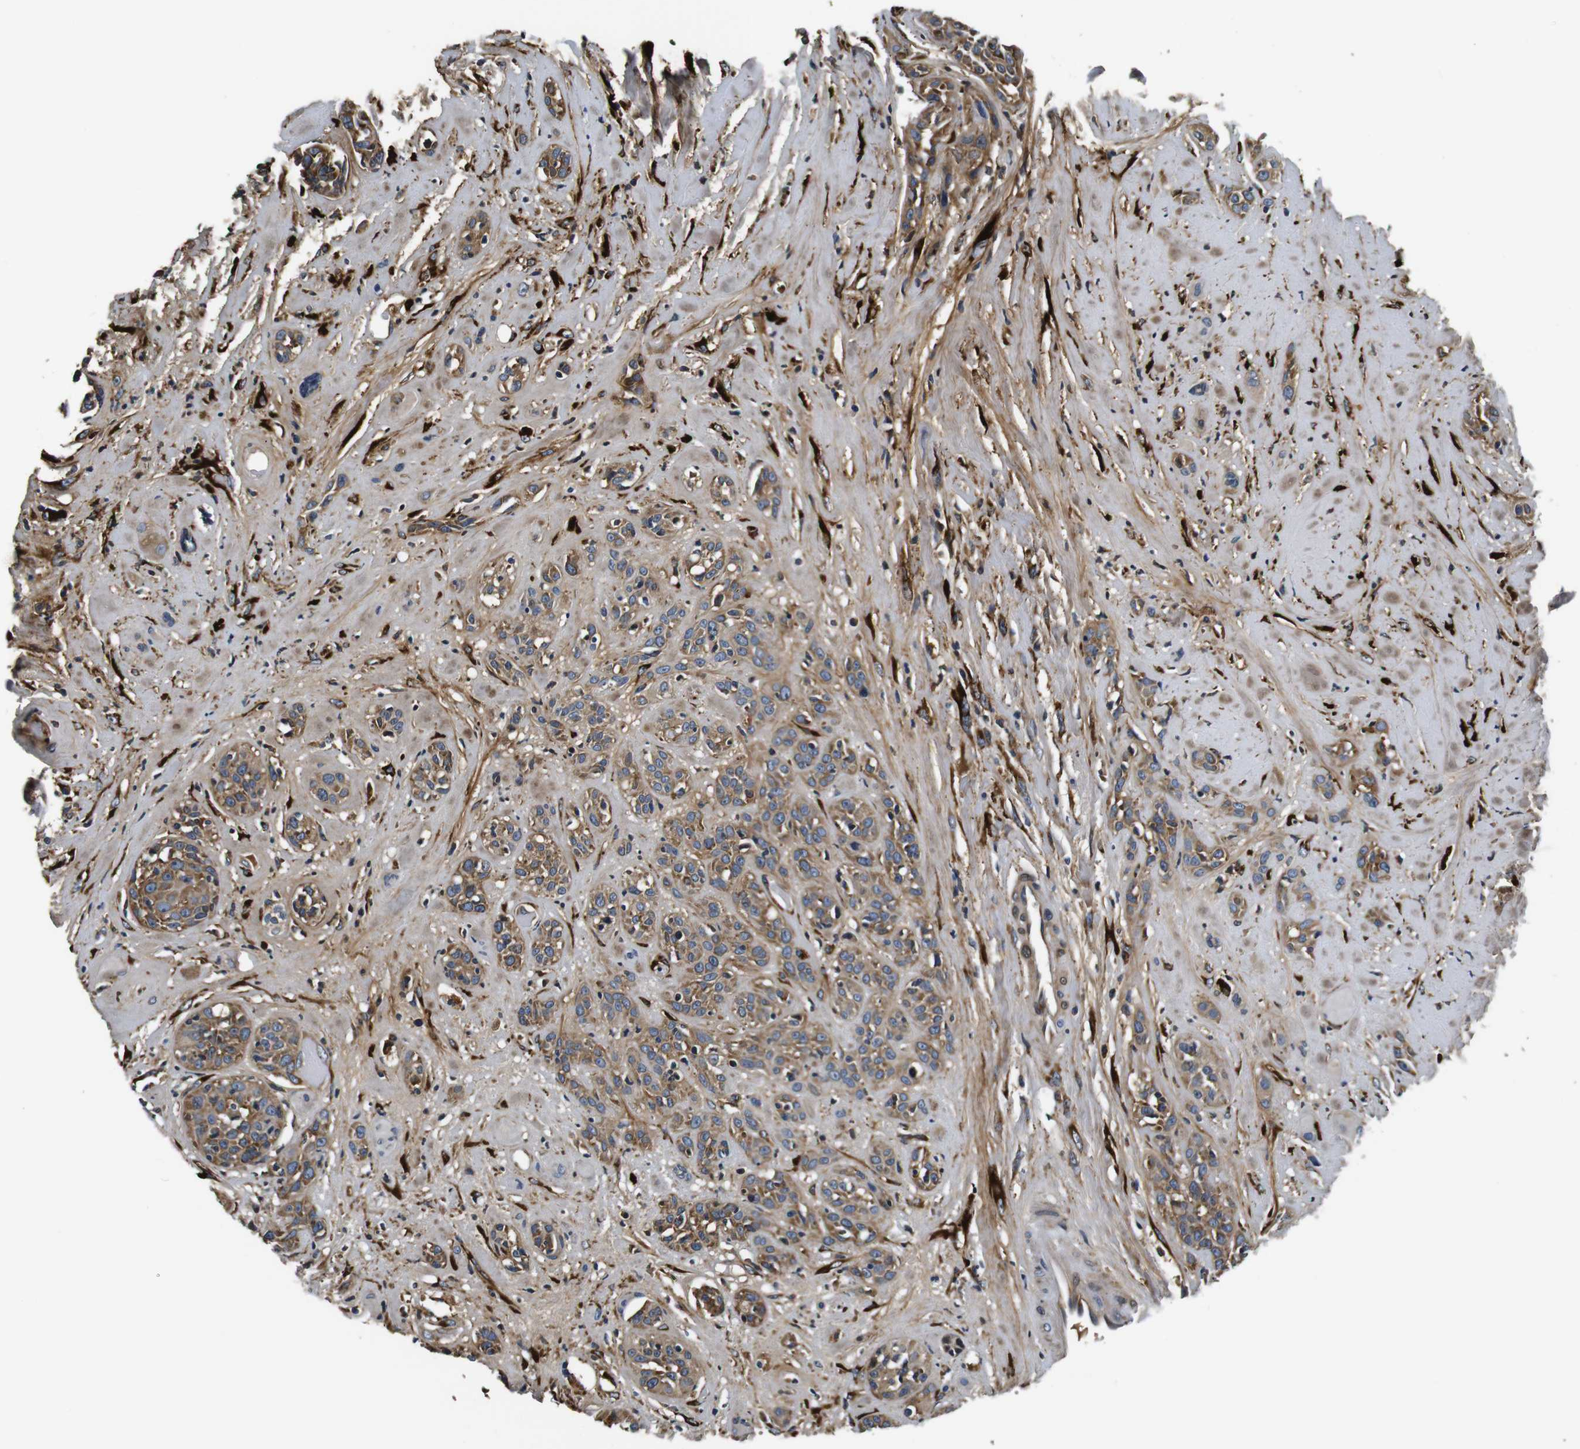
{"staining": {"intensity": "moderate", "quantity": ">75%", "location": "cytoplasmic/membranous"}, "tissue": "head and neck cancer", "cell_type": "Tumor cells", "image_type": "cancer", "snomed": [{"axis": "morphology", "description": "Squamous cell carcinoma, NOS"}, {"axis": "topography", "description": "Head-Neck"}], "caption": "Immunohistochemical staining of human head and neck cancer (squamous cell carcinoma) exhibits medium levels of moderate cytoplasmic/membranous protein staining in about >75% of tumor cells.", "gene": "COL1A1", "patient": {"sex": "male", "age": 62}}